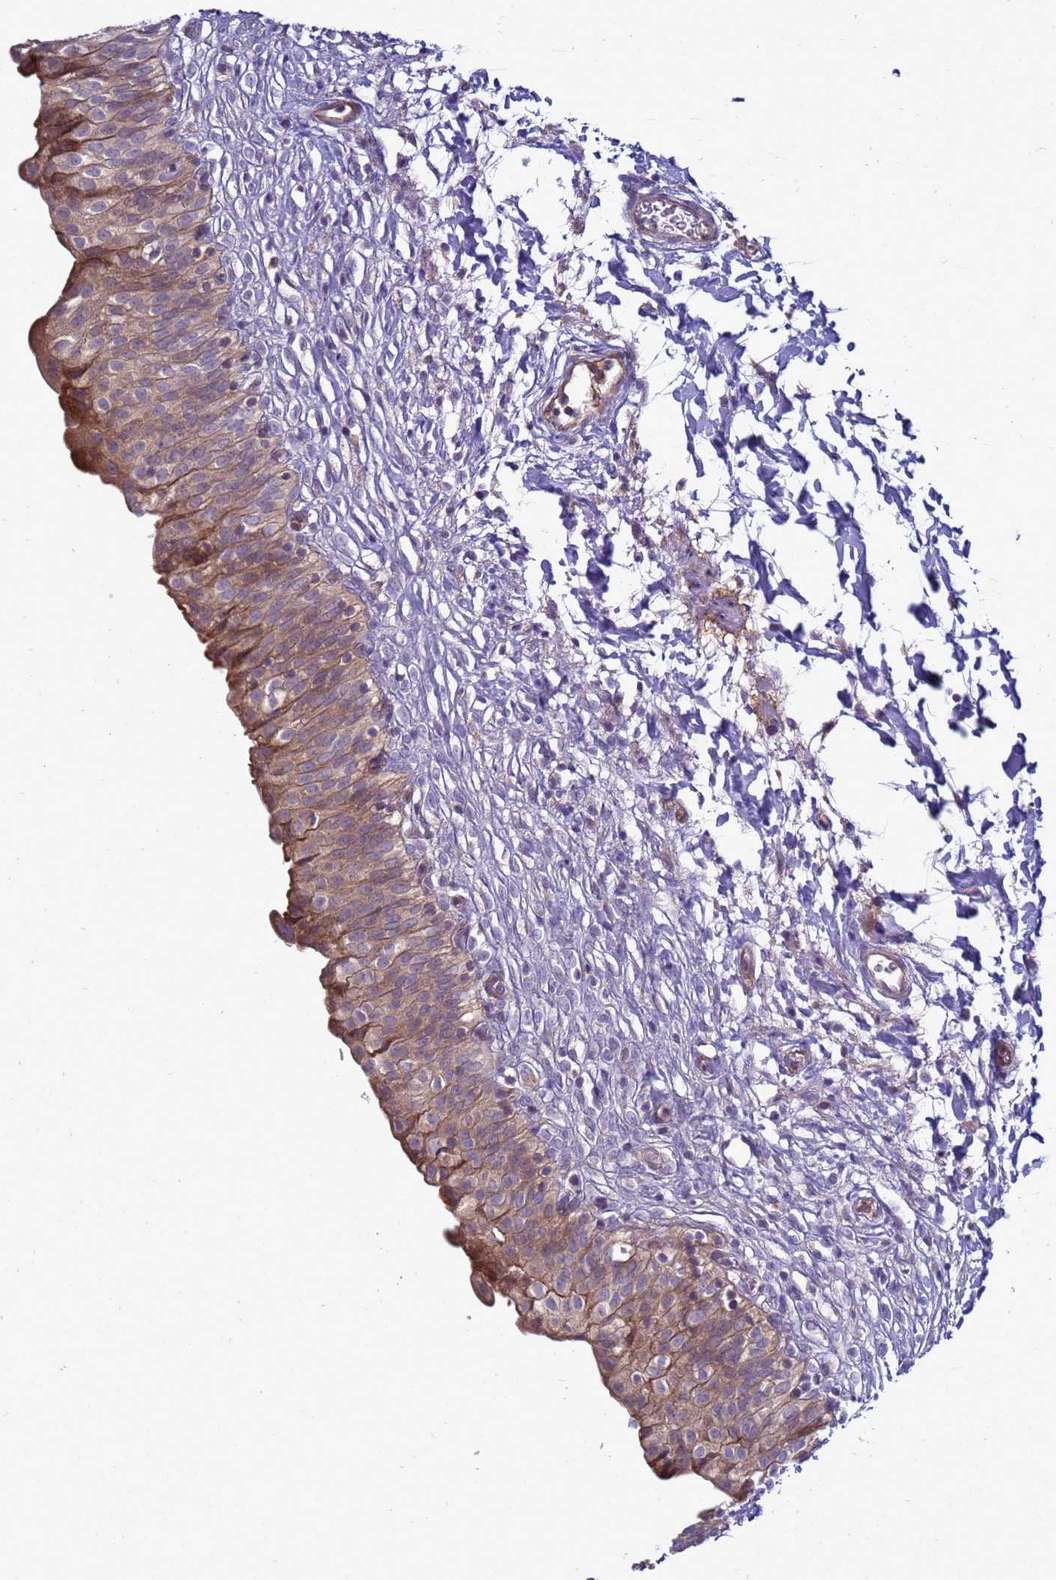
{"staining": {"intensity": "strong", "quantity": "25%-75%", "location": "cytoplasmic/membranous"}, "tissue": "urinary bladder", "cell_type": "Urothelial cells", "image_type": "normal", "snomed": [{"axis": "morphology", "description": "Normal tissue, NOS"}, {"axis": "topography", "description": "Urinary bladder"}], "caption": "Approximately 25%-75% of urothelial cells in benign human urinary bladder demonstrate strong cytoplasmic/membranous protein expression as visualized by brown immunohistochemical staining.", "gene": "MON1B", "patient": {"sex": "male", "age": 55}}